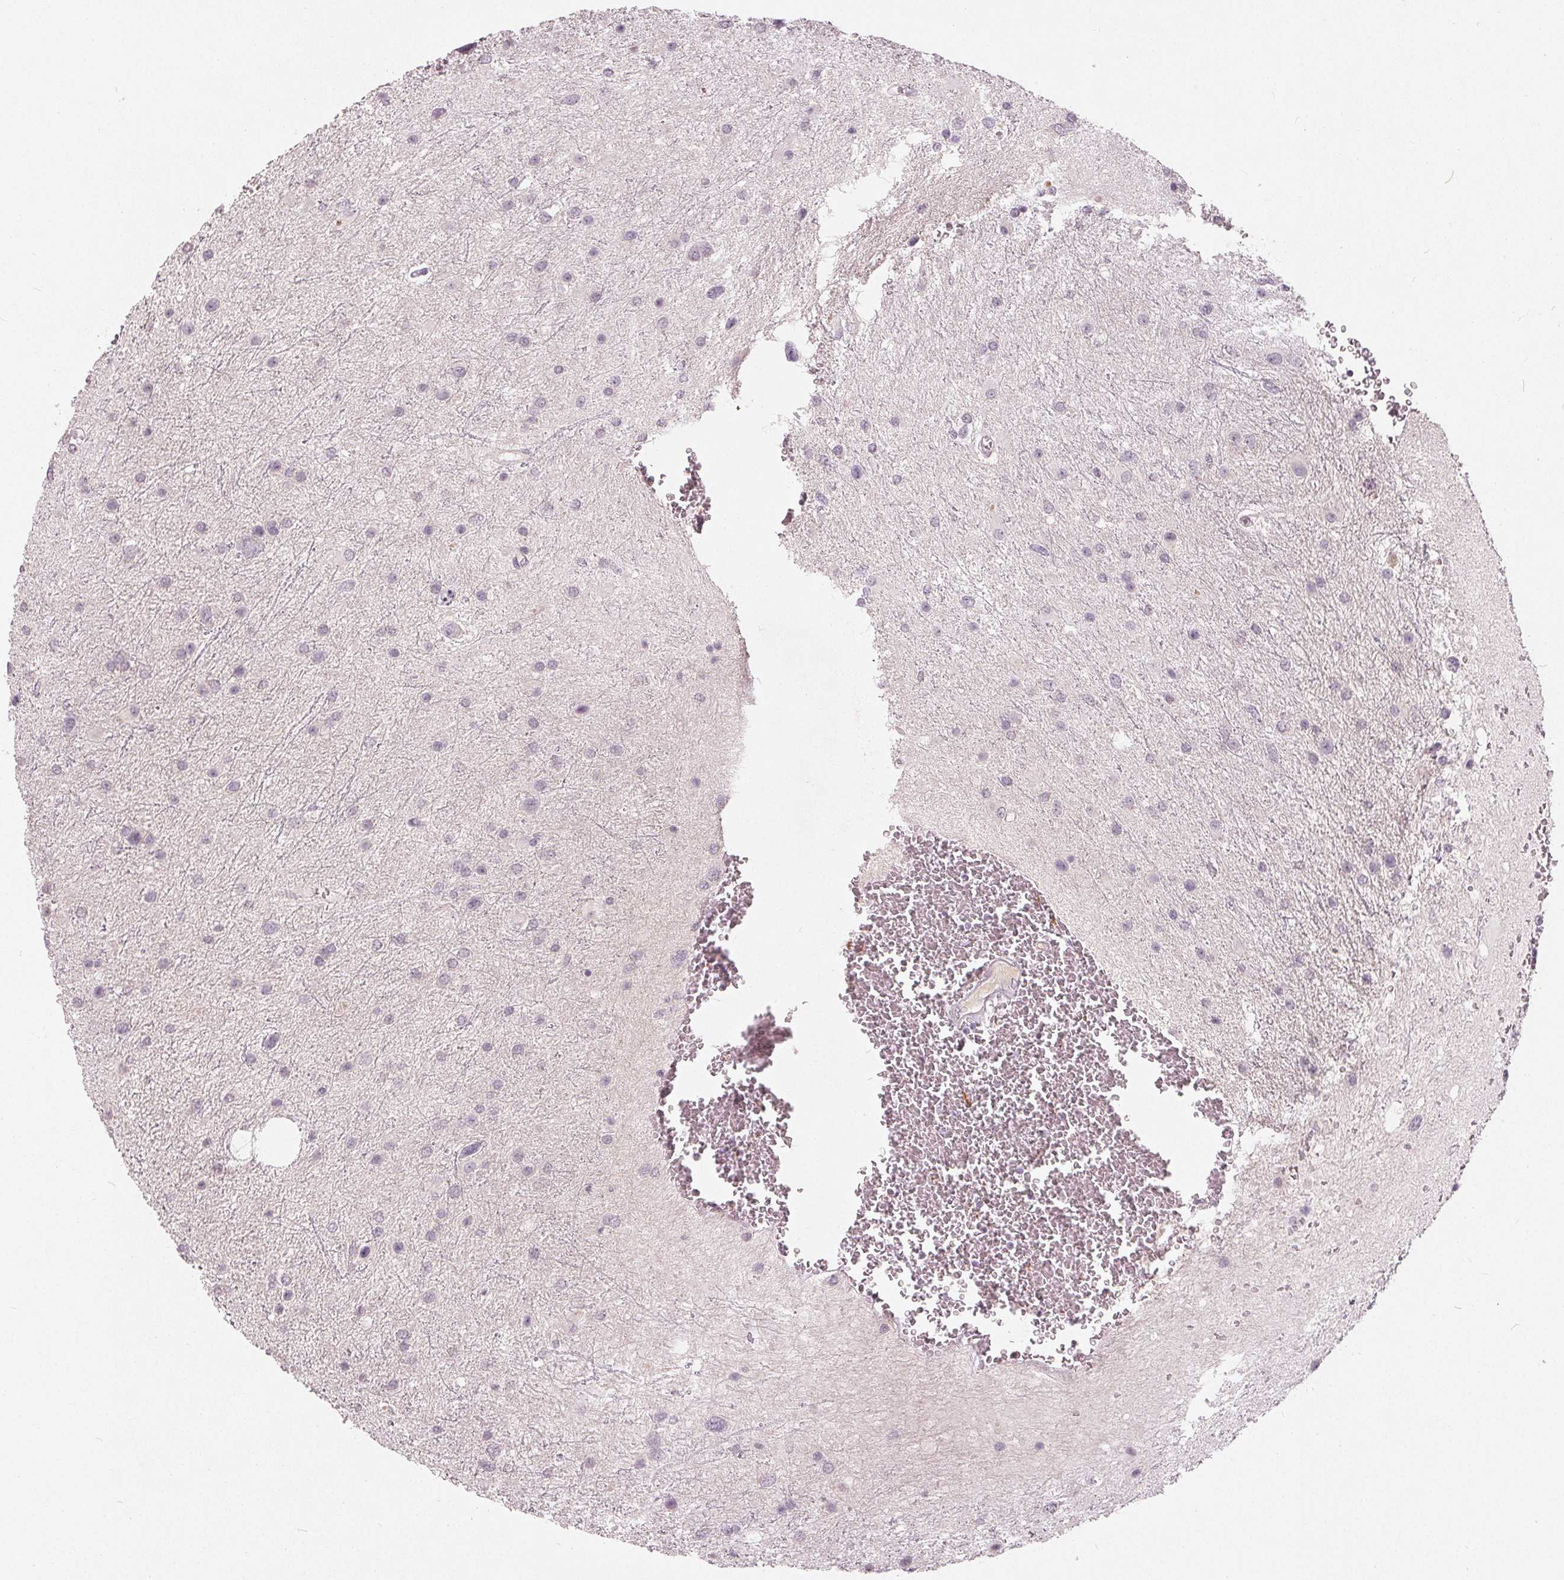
{"staining": {"intensity": "negative", "quantity": "none", "location": "none"}, "tissue": "glioma", "cell_type": "Tumor cells", "image_type": "cancer", "snomed": [{"axis": "morphology", "description": "Glioma, malignant, Low grade"}, {"axis": "topography", "description": "Brain"}], "caption": "Immunohistochemical staining of human glioma demonstrates no significant expression in tumor cells.", "gene": "TRIM60", "patient": {"sex": "female", "age": 32}}